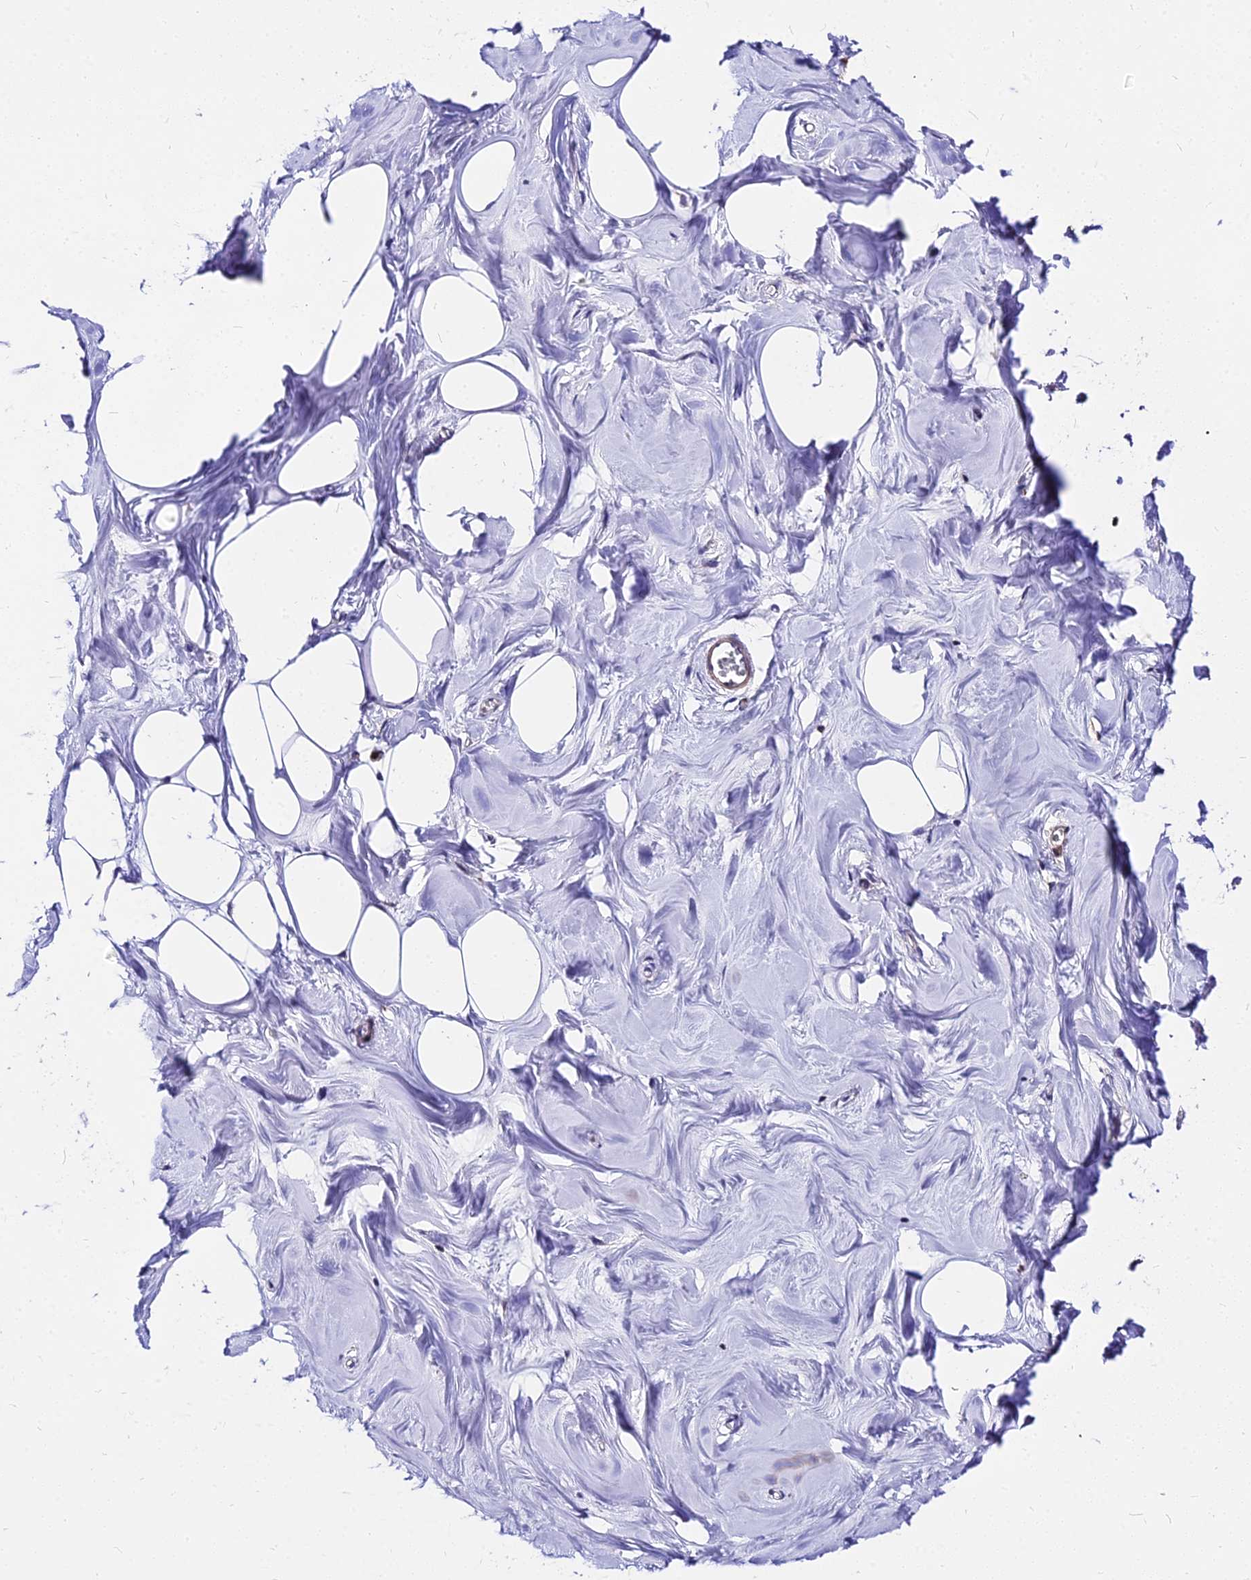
{"staining": {"intensity": "negative", "quantity": "none", "location": "none"}, "tissue": "breast", "cell_type": "Adipocytes", "image_type": "normal", "snomed": [{"axis": "morphology", "description": "Normal tissue, NOS"}, {"axis": "topography", "description": "Breast"}], "caption": "The histopathology image reveals no significant positivity in adipocytes of breast.", "gene": "CSRP1", "patient": {"sex": "female", "age": 27}}